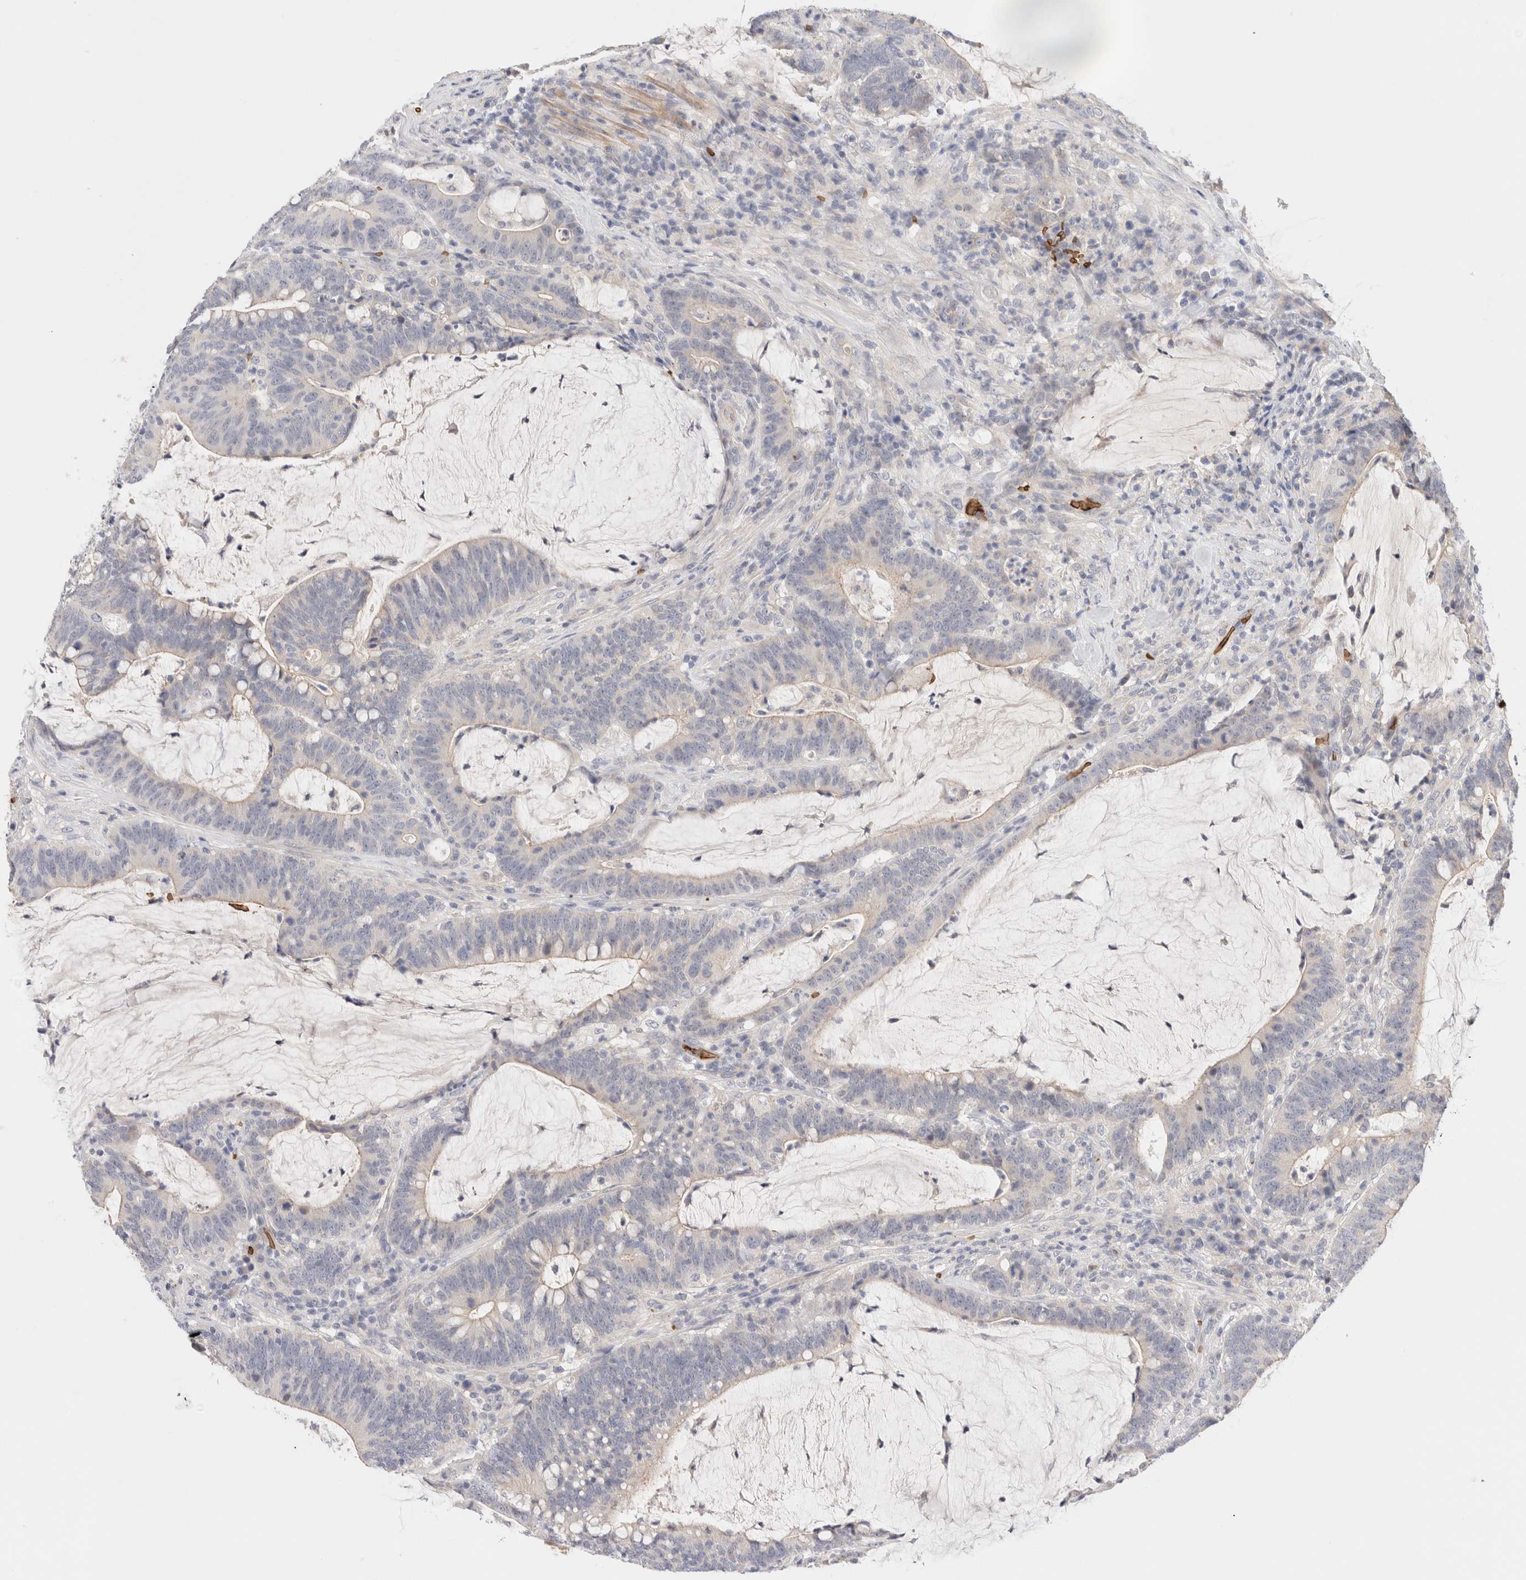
{"staining": {"intensity": "weak", "quantity": "<25%", "location": "cytoplasmic/membranous"}, "tissue": "colorectal cancer", "cell_type": "Tumor cells", "image_type": "cancer", "snomed": [{"axis": "morphology", "description": "Adenocarcinoma, NOS"}, {"axis": "topography", "description": "Colon"}], "caption": "IHC of human colorectal cancer demonstrates no staining in tumor cells. (Brightfield microscopy of DAB IHC at high magnification).", "gene": "MST1", "patient": {"sex": "female", "age": 66}}